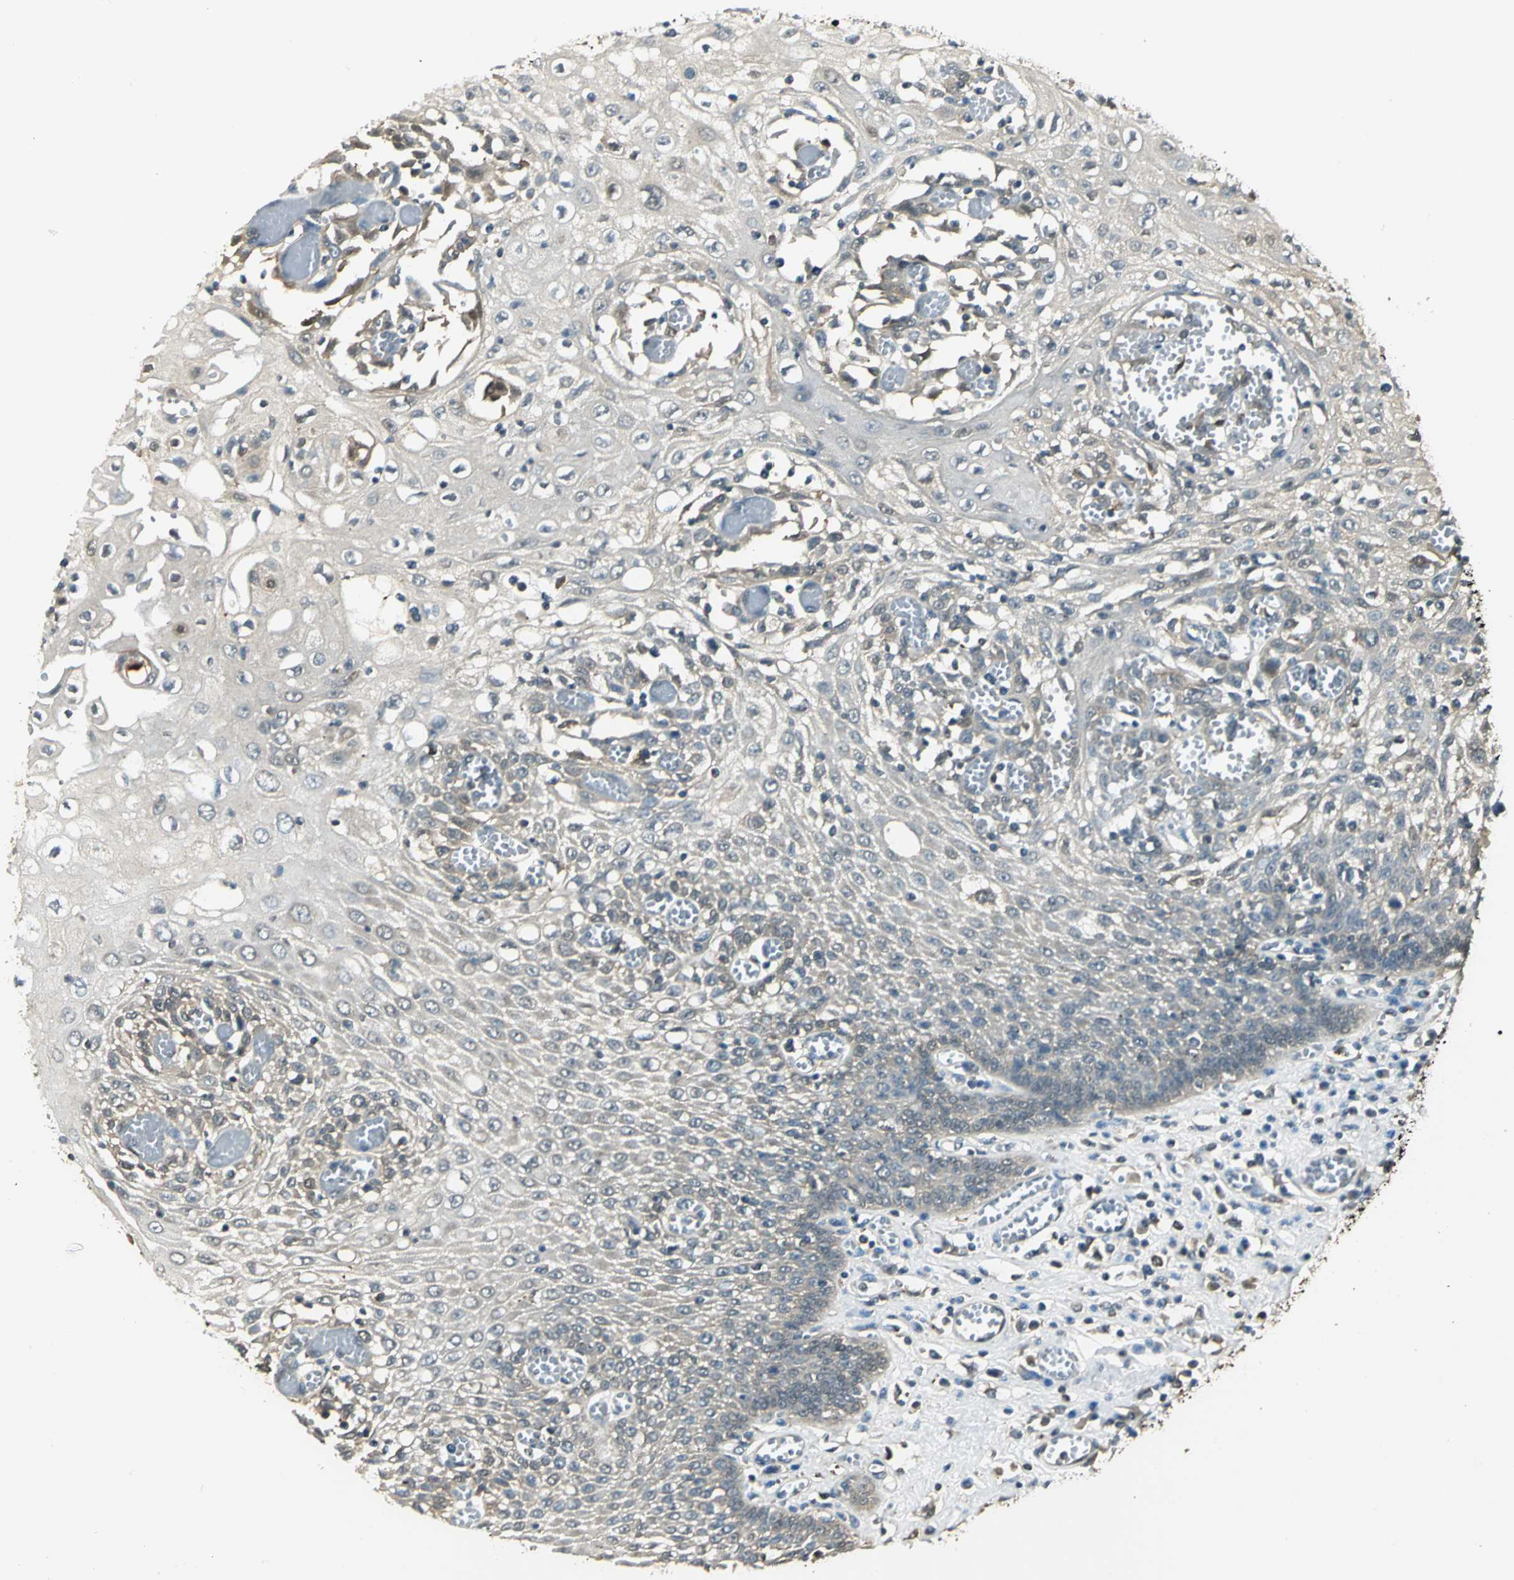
{"staining": {"intensity": "moderate", "quantity": "<25%", "location": "cytoplasmic/membranous"}, "tissue": "esophagus", "cell_type": "Squamous epithelial cells", "image_type": "normal", "snomed": [{"axis": "morphology", "description": "Normal tissue, NOS"}, {"axis": "morphology", "description": "Squamous cell carcinoma, NOS"}, {"axis": "topography", "description": "Esophagus"}], "caption": "High-power microscopy captured an immunohistochemistry (IHC) histopathology image of normal esophagus, revealing moderate cytoplasmic/membranous positivity in approximately <25% of squamous epithelial cells. (brown staining indicates protein expression, while blue staining denotes nuclei).", "gene": "PARK7", "patient": {"sex": "male", "age": 65}}